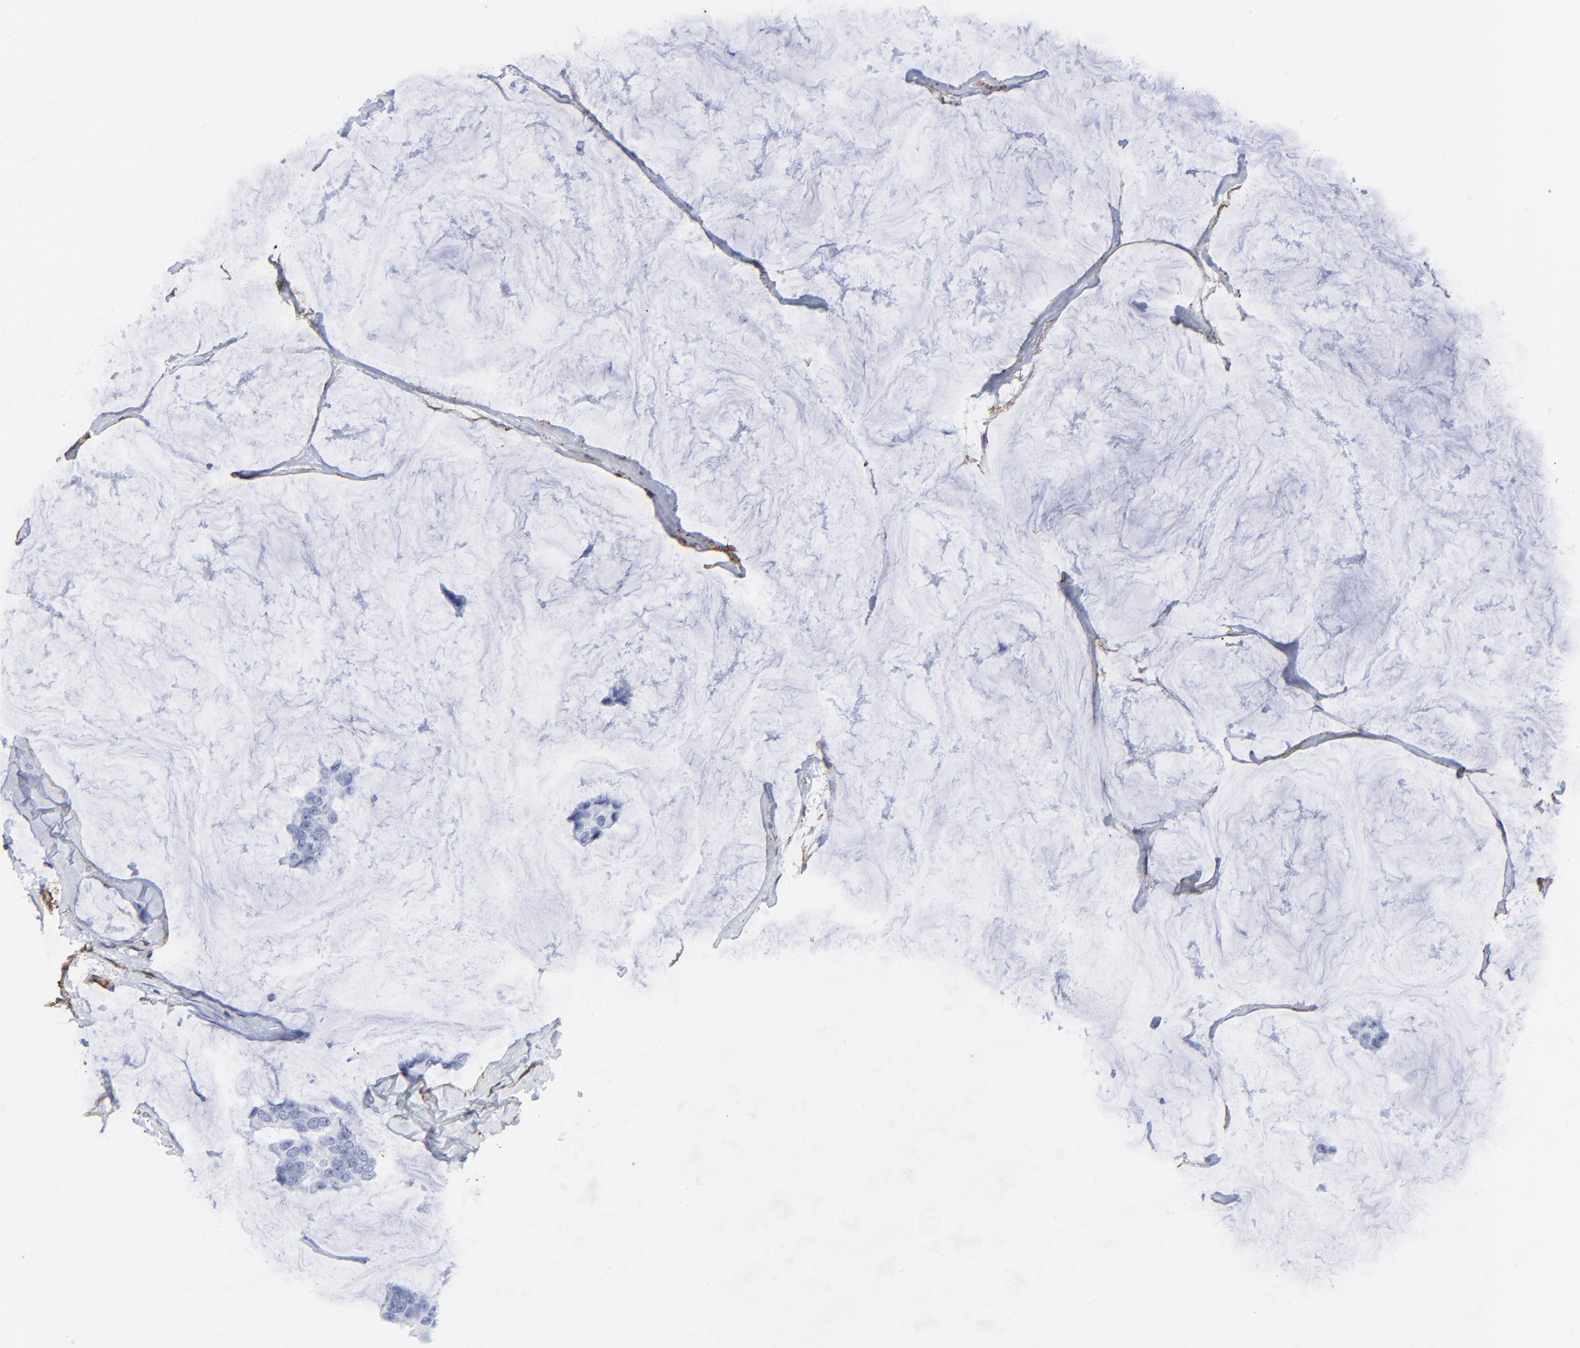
{"staining": {"intensity": "negative", "quantity": "none", "location": "none"}, "tissue": "breast cancer", "cell_type": "Tumor cells", "image_type": "cancer", "snomed": [{"axis": "morphology", "description": "Normal tissue, NOS"}, {"axis": "morphology", "description": "Duct carcinoma"}, {"axis": "topography", "description": "Breast"}], "caption": "There is no significant positivity in tumor cells of breast invasive ductal carcinoma.", "gene": "CAV1", "patient": {"sex": "female", "age": 50}}